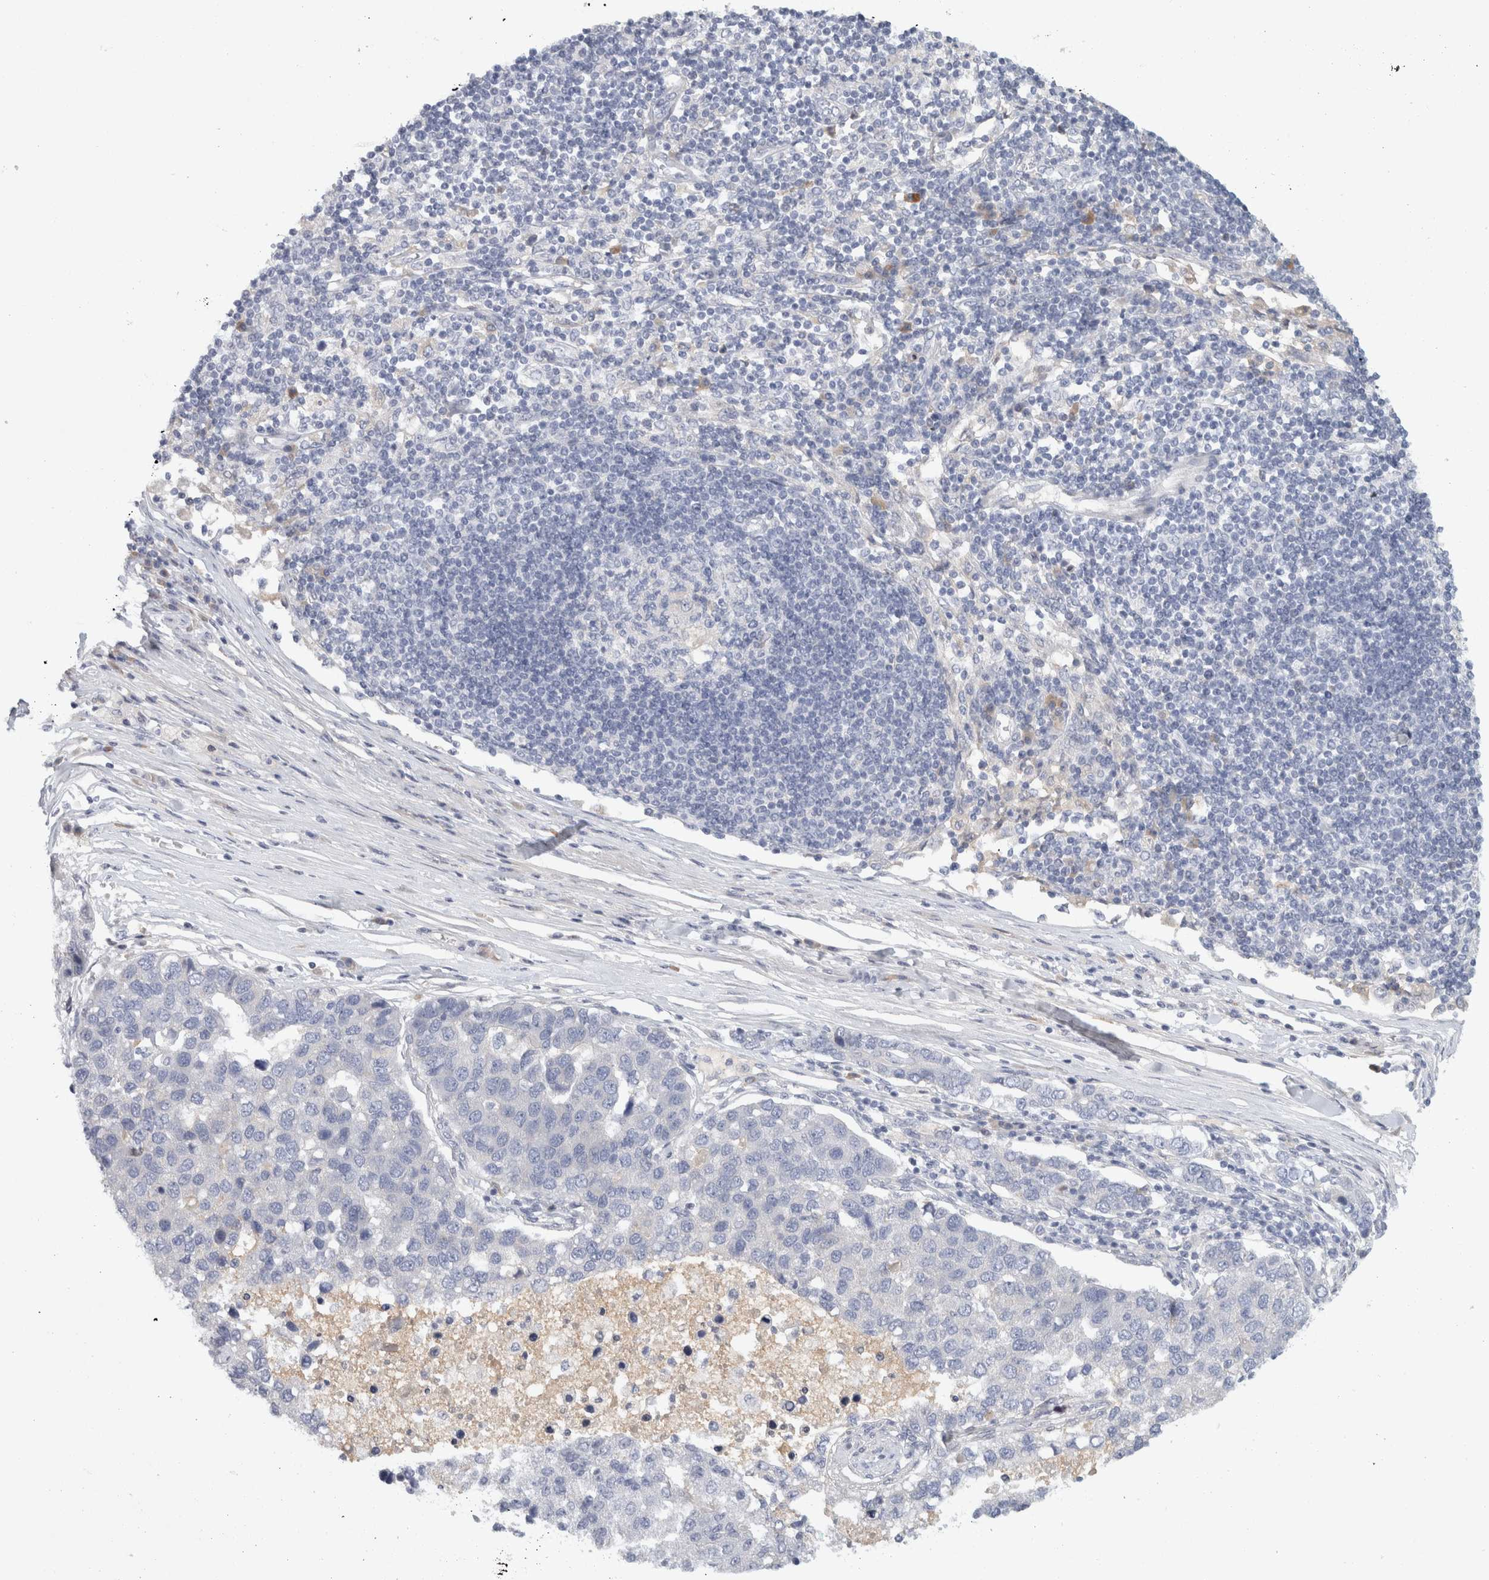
{"staining": {"intensity": "negative", "quantity": "none", "location": "none"}, "tissue": "pancreatic cancer", "cell_type": "Tumor cells", "image_type": "cancer", "snomed": [{"axis": "morphology", "description": "Adenocarcinoma, NOS"}, {"axis": "topography", "description": "Pancreas"}], "caption": "Tumor cells are negative for brown protein staining in pancreatic adenocarcinoma. Nuclei are stained in blue.", "gene": "STK31", "patient": {"sex": "female", "age": 61}}